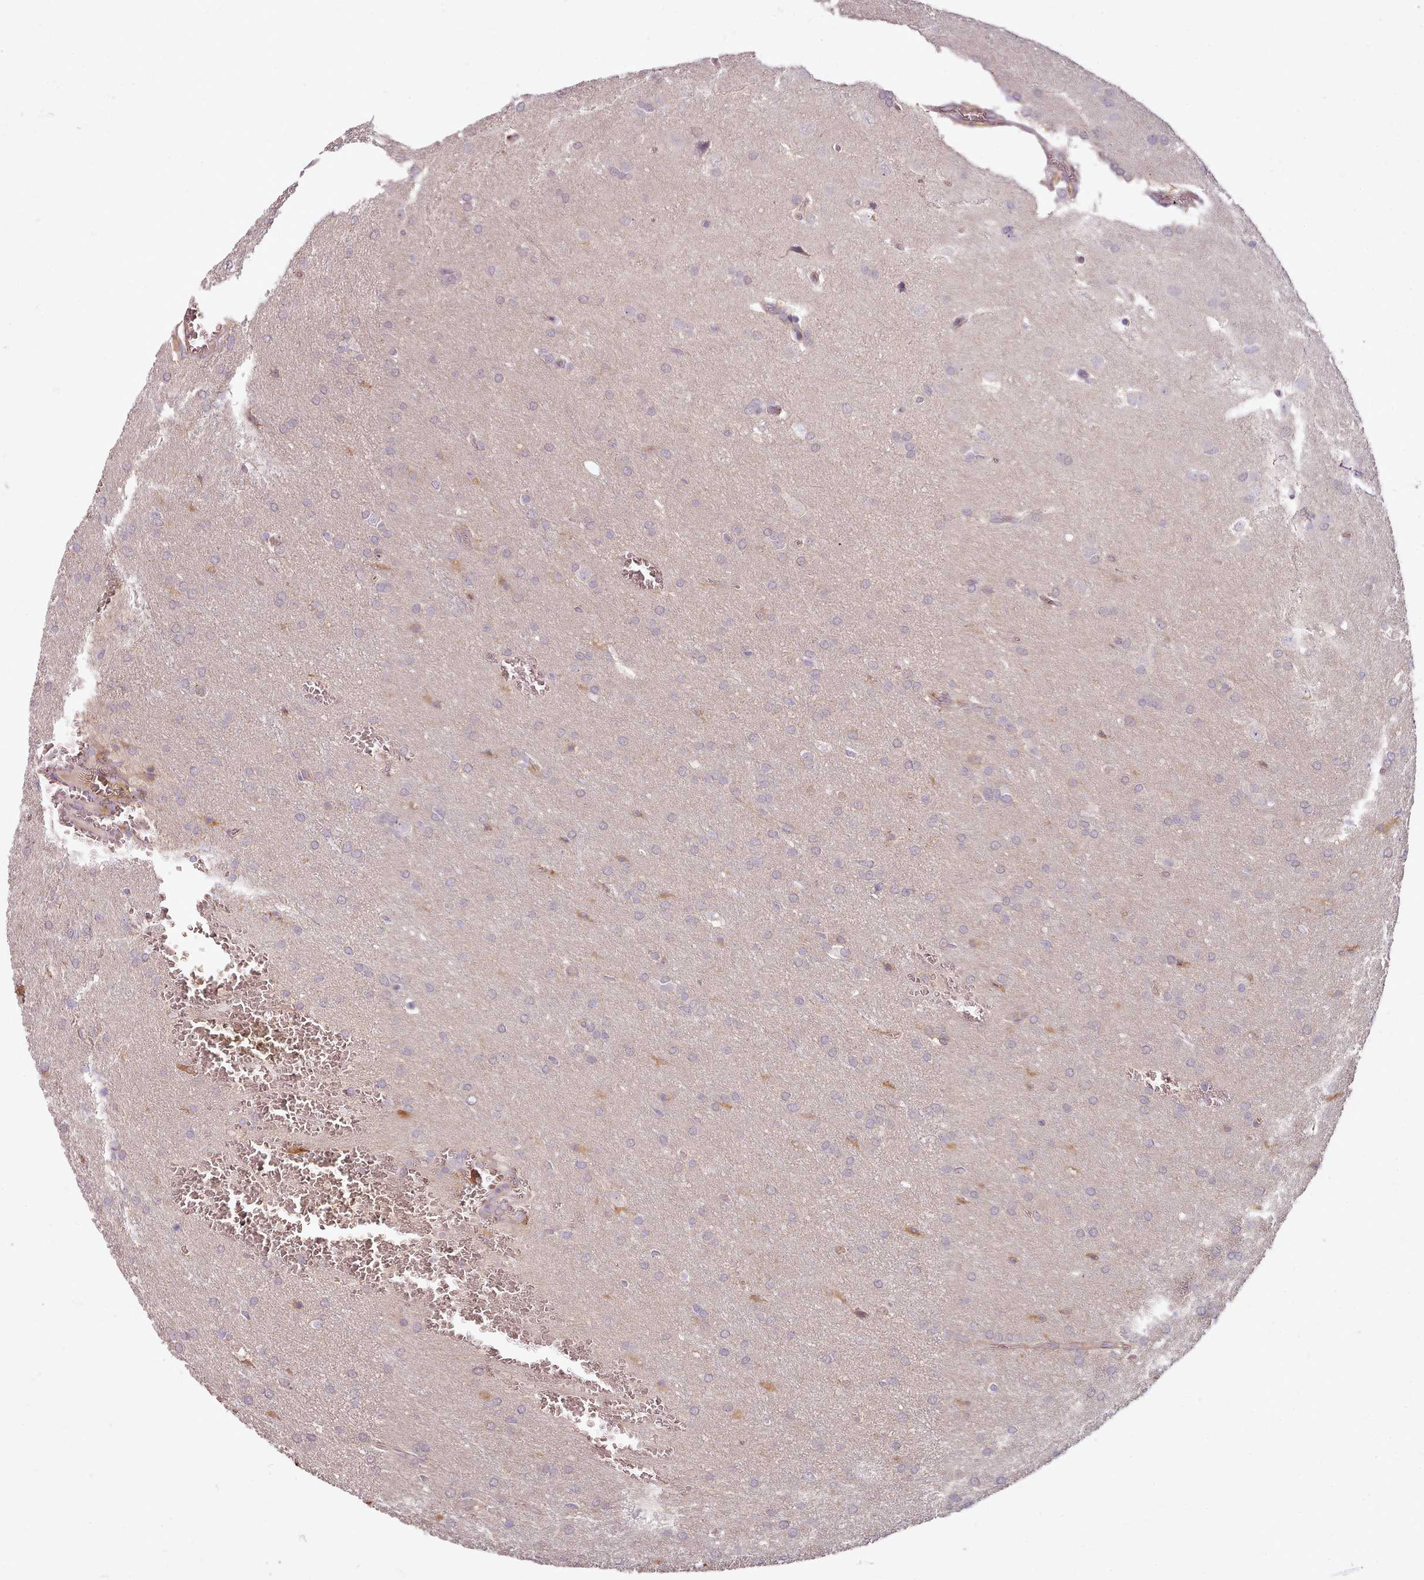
{"staining": {"intensity": "negative", "quantity": "none", "location": "none"}, "tissue": "glioma", "cell_type": "Tumor cells", "image_type": "cancer", "snomed": [{"axis": "morphology", "description": "Glioma, malignant, Low grade"}, {"axis": "topography", "description": "Brain"}], "caption": "DAB (3,3'-diaminobenzidine) immunohistochemical staining of human glioma demonstrates no significant expression in tumor cells.", "gene": "C1QTNF5", "patient": {"sex": "female", "age": 32}}